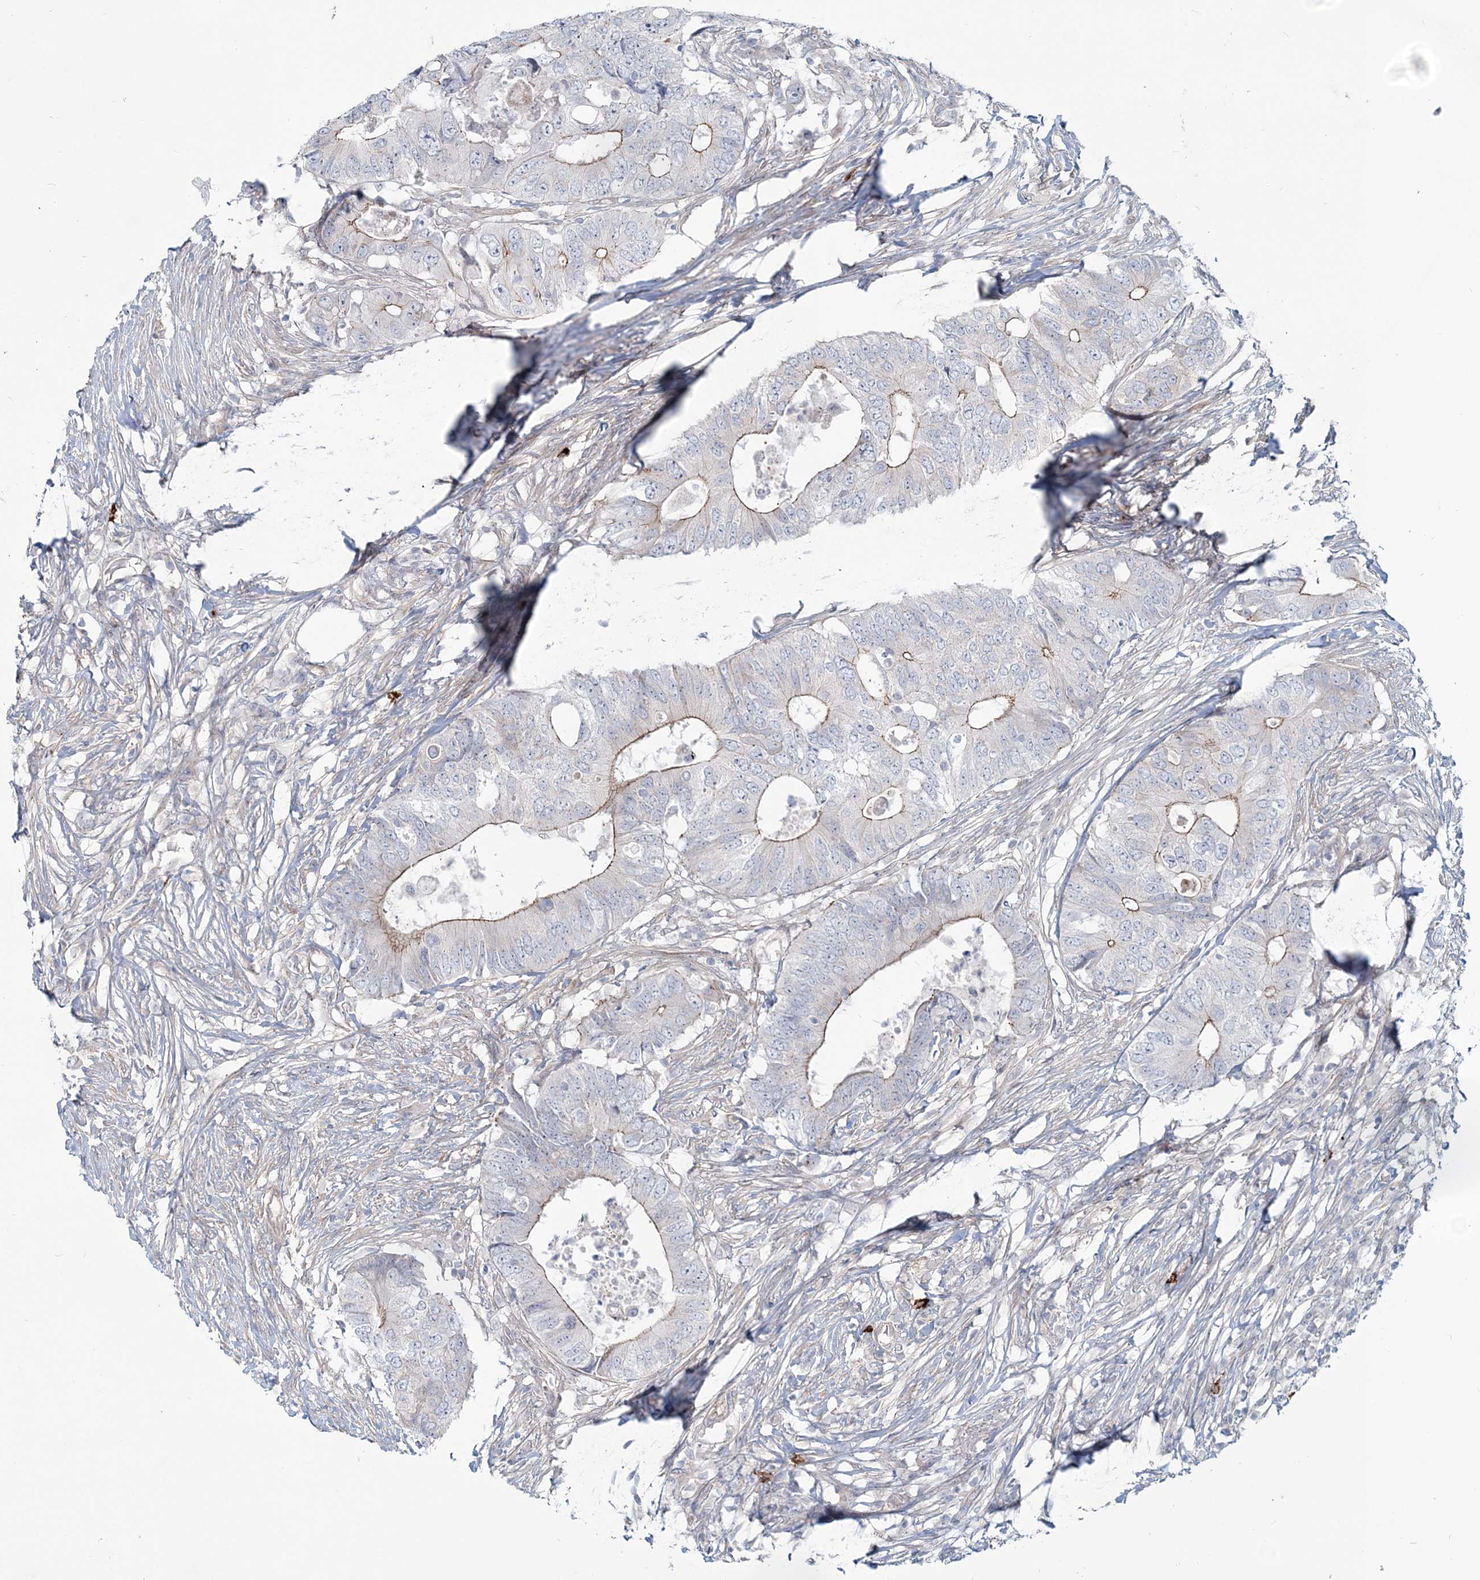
{"staining": {"intensity": "moderate", "quantity": "<25%", "location": "cytoplasmic/membranous"}, "tissue": "colorectal cancer", "cell_type": "Tumor cells", "image_type": "cancer", "snomed": [{"axis": "morphology", "description": "Adenocarcinoma, NOS"}, {"axis": "topography", "description": "Colon"}], "caption": "Moderate cytoplasmic/membranous expression is identified in approximately <25% of tumor cells in adenocarcinoma (colorectal). (IHC, brightfield microscopy, high magnification).", "gene": "SH3PXD2A", "patient": {"sex": "male", "age": 71}}